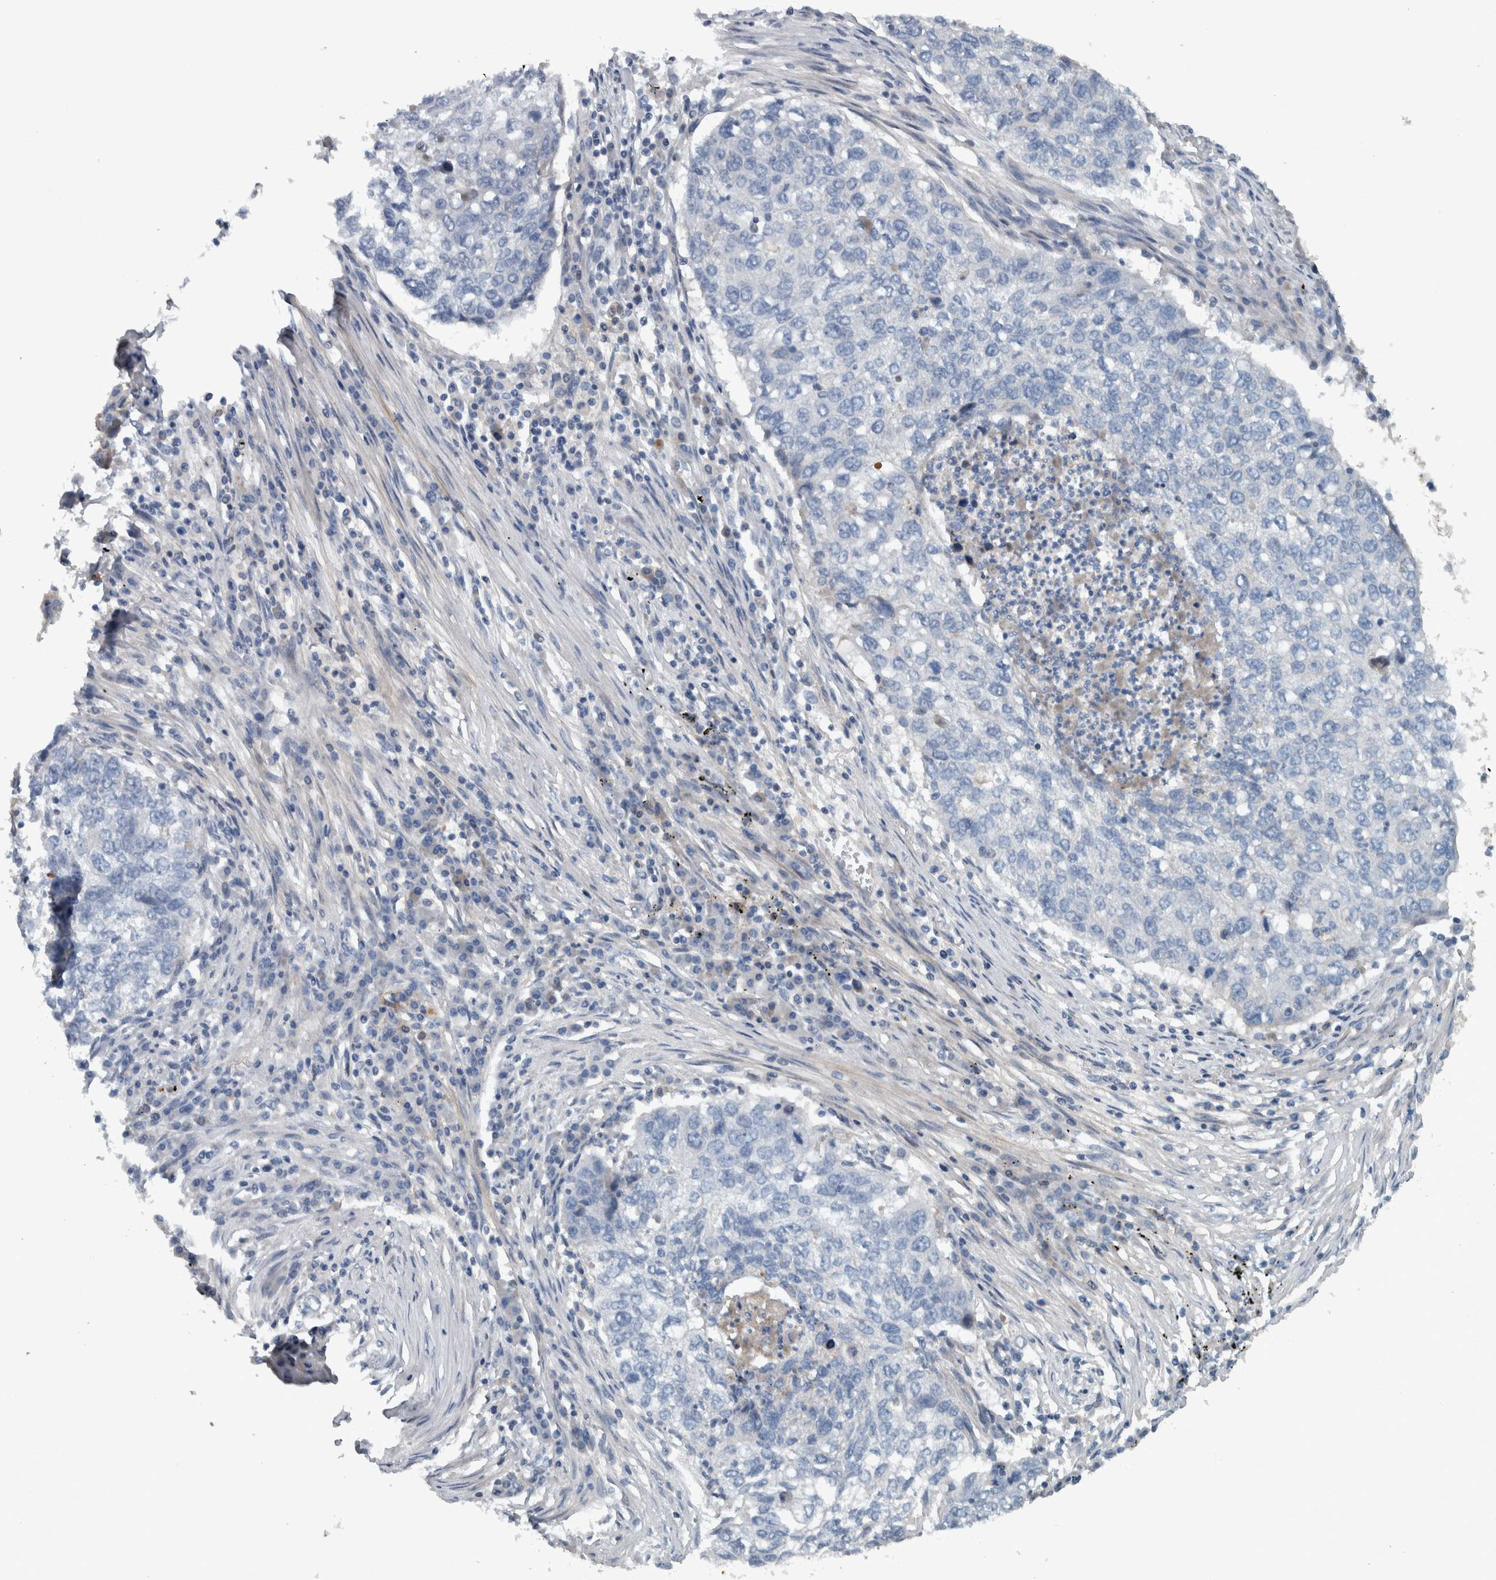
{"staining": {"intensity": "negative", "quantity": "none", "location": "none"}, "tissue": "lung cancer", "cell_type": "Tumor cells", "image_type": "cancer", "snomed": [{"axis": "morphology", "description": "Squamous cell carcinoma, NOS"}, {"axis": "topography", "description": "Lung"}], "caption": "The image displays no significant expression in tumor cells of lung cancer.", "gene": "SERPINC1", "patient": {"sex": "female", "age": 63}}